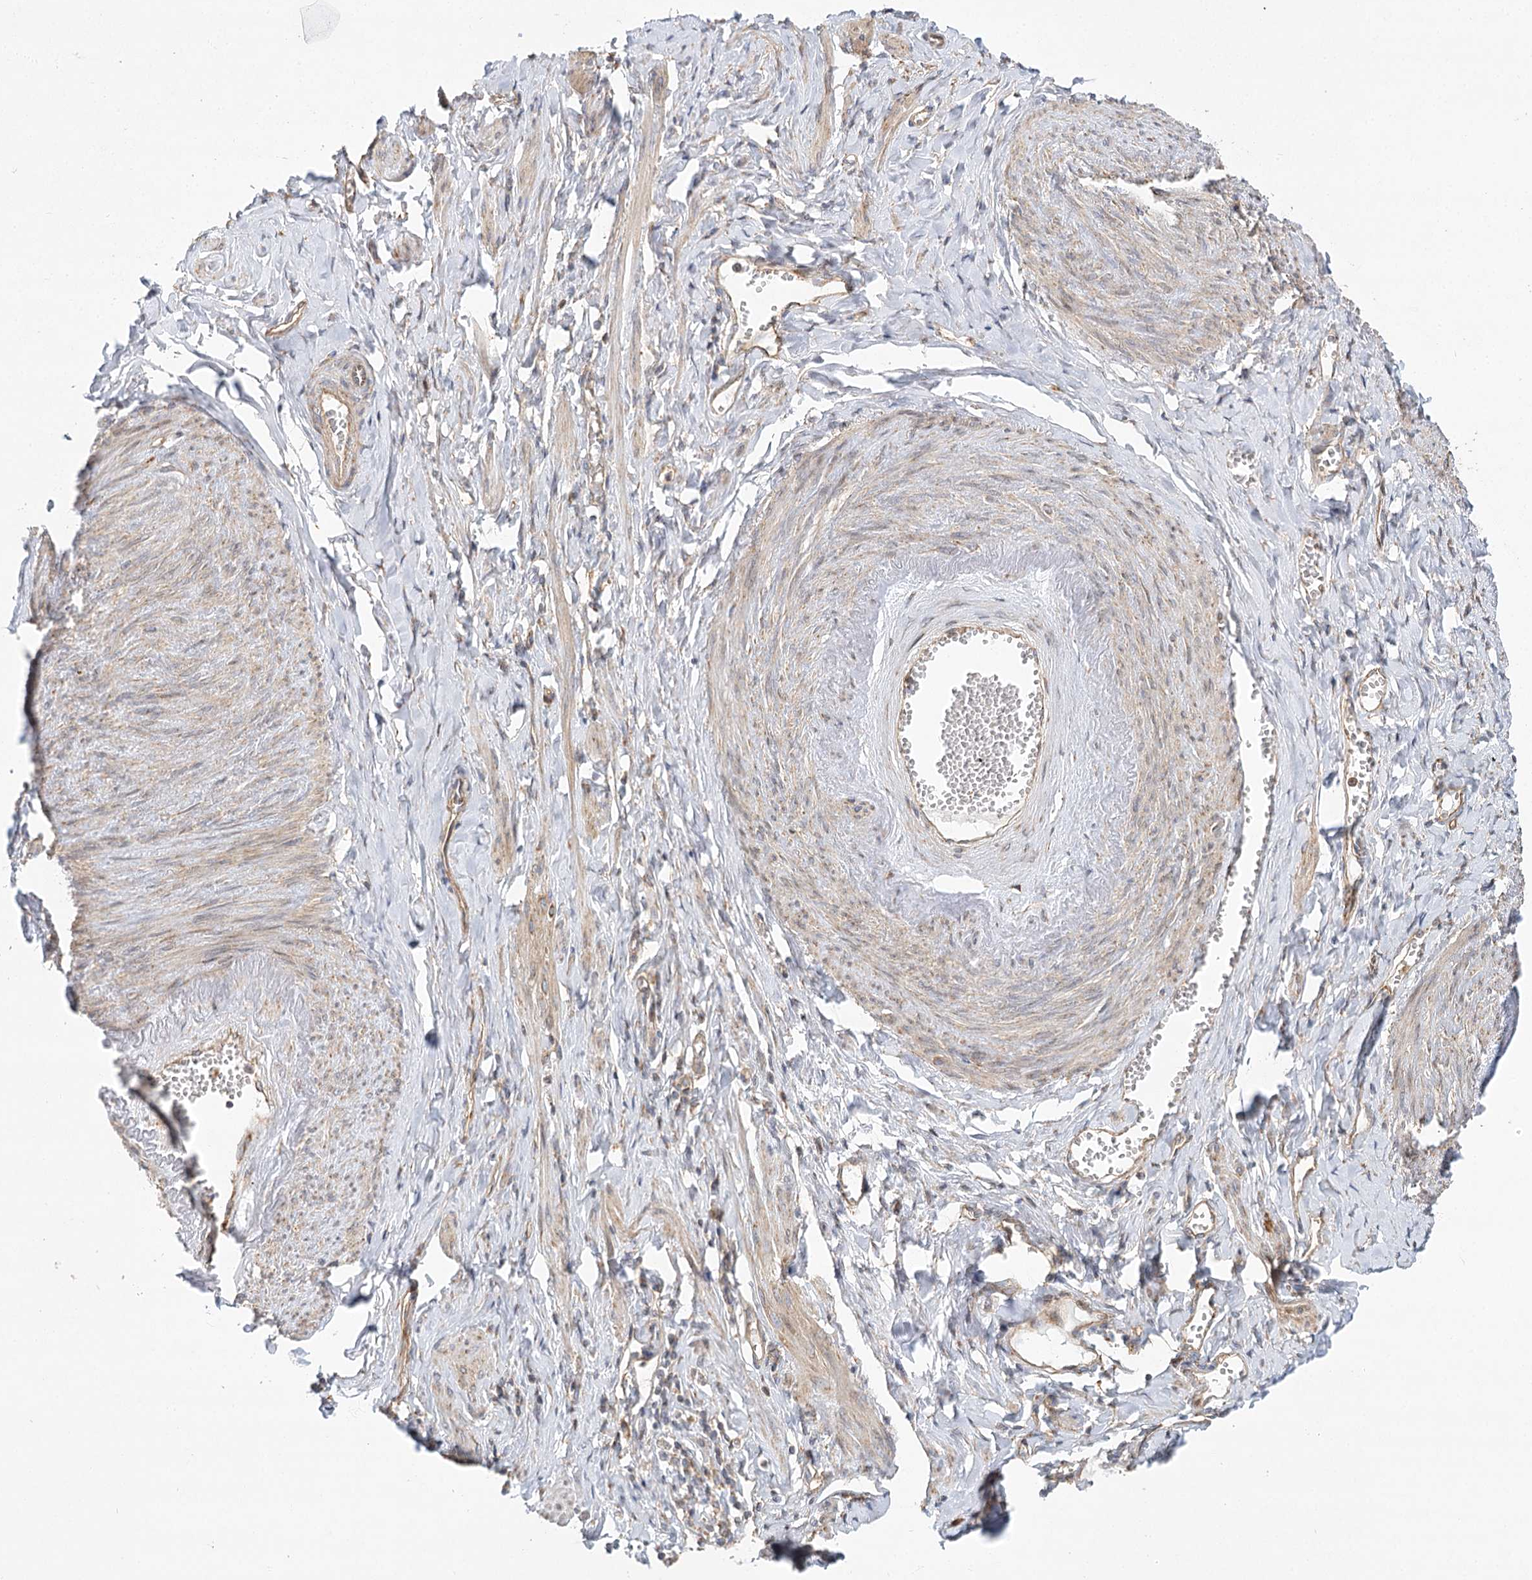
{"staining": {"intensity": "moderate", "quantity": ">75%", "location": "cytoplasmic/membranous"}, "tissue": "adipose tissue", "cell_type": "Adipocytes", "image_type": "normal", "snomed": [{"axis": "morphology", "description": "Normal tissue, NOS"}, {"axis": "topography", "description": "Vascular tissue"}, {"axis": "topography", "description": "Fallopian tube"}, {"axis": "topography", "description": "Ovary"}], "caption": "Immunohistochemistry micrograph of normal adipose tissue stained for a protein (brown), which displays medium levels of moderate cytoplasmic/membranous expression in approximately >75% of adipocytes.", "gene": "ZFYVE16", "patient": {"sex": "female", "age": 67}}